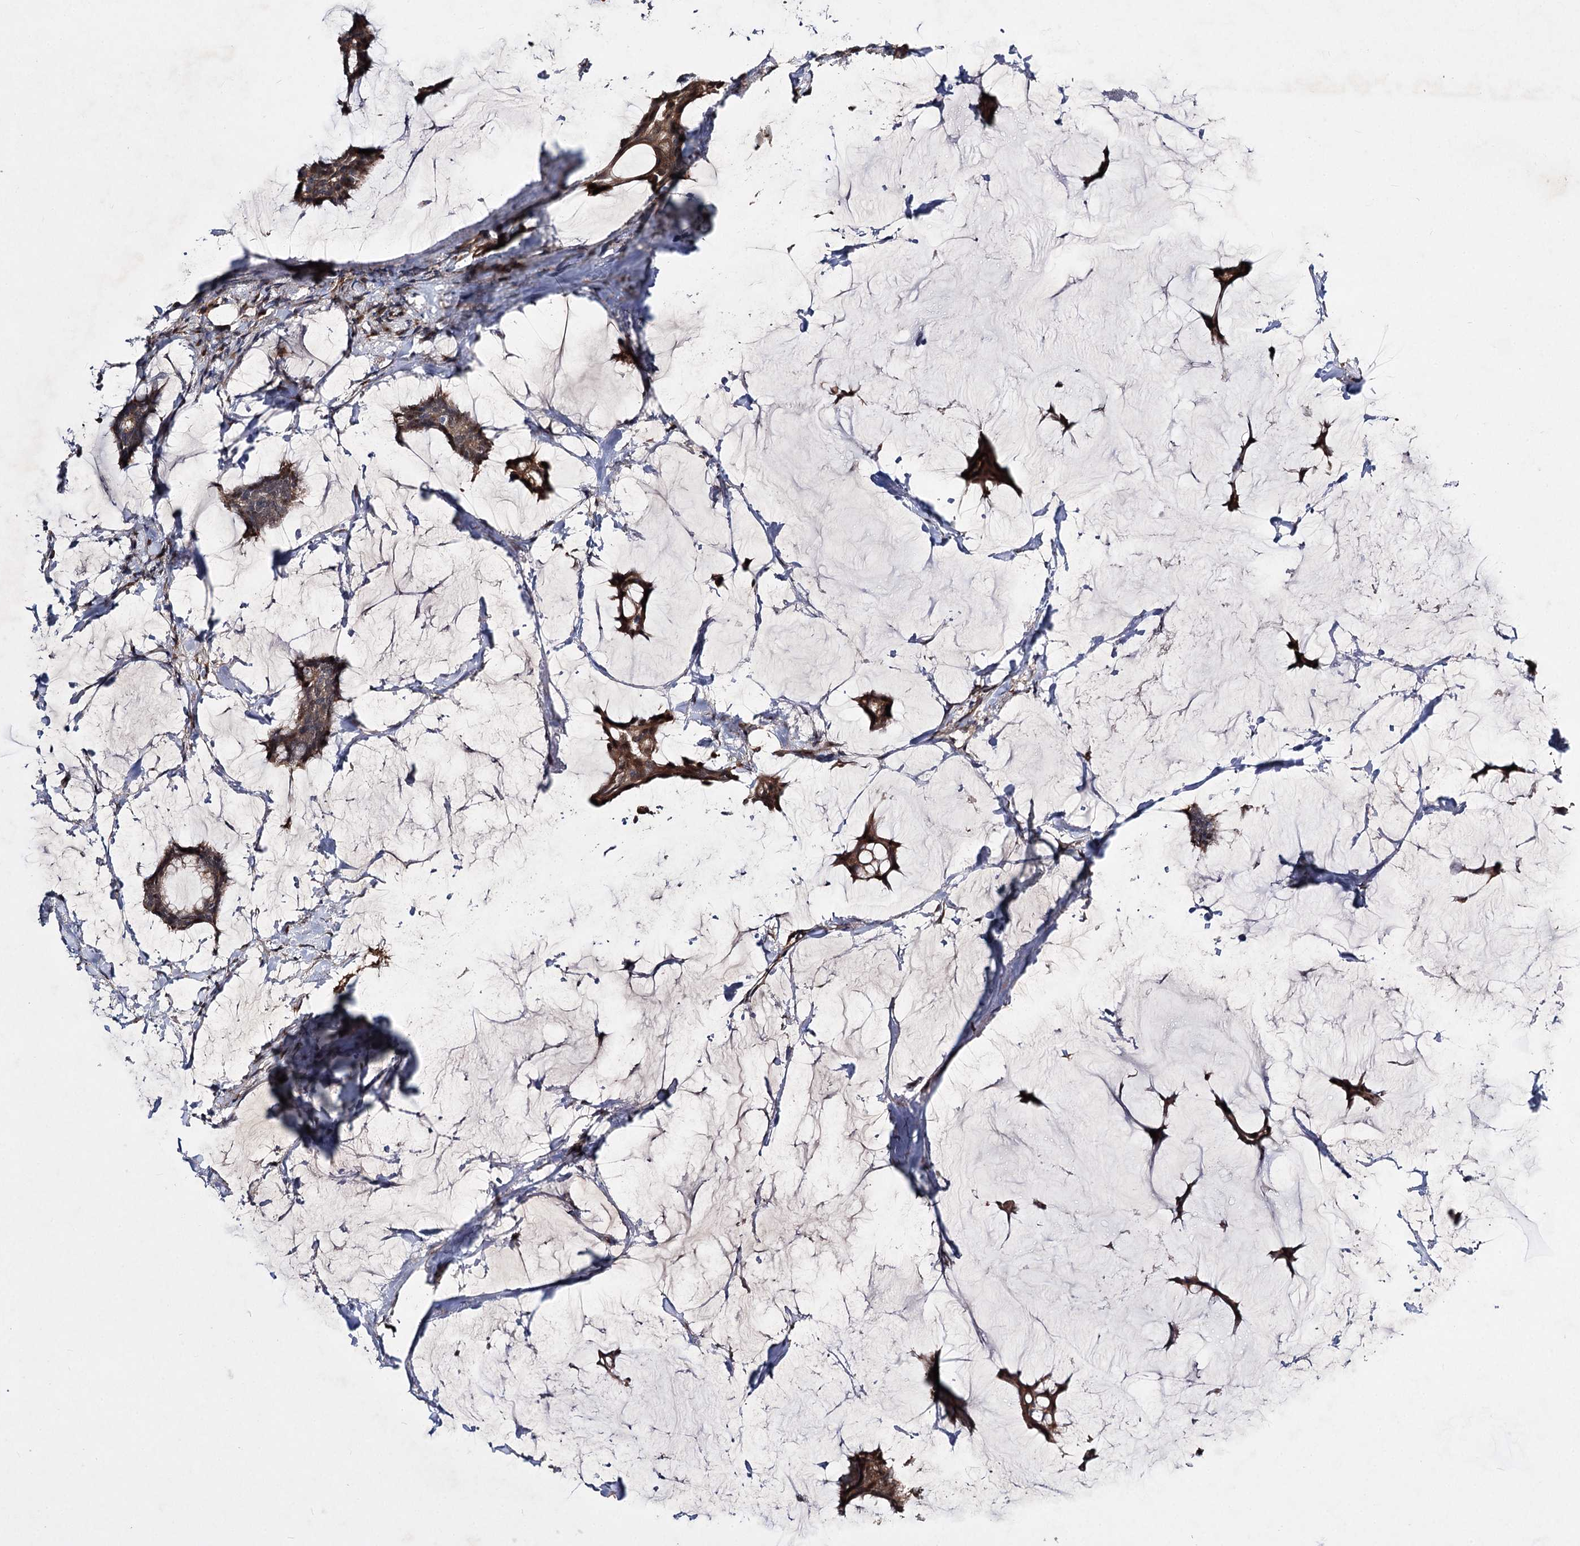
{"staining": {"intensity": "moderate", "quantity": ">75%", "location": "cytoplasmic/membranous"}, "tissue": "breast cancer", "cell_type": "Tumor cells", "image_type": "cancer", "snomed": [{"axis": "morphology", "description": "Duct carcinoma"}, {"axis": "topography", "description": "Breast"}], "caption": "Breast infiltrating ductal carcinoma was stained to show a protein in brown. There is medium levels of moderate cytoplasmic/membranous staining in approximately >75% of tumor cells. The staining was performed using DAB (3,3'-diaminobenzidine) to visualize the protein expression in brown, while the nuclei were stained in blue with hematoxylin (Magnification: 20x).", "gene": "MINDY3", "patient": {"sex": "female", "age": 93}}